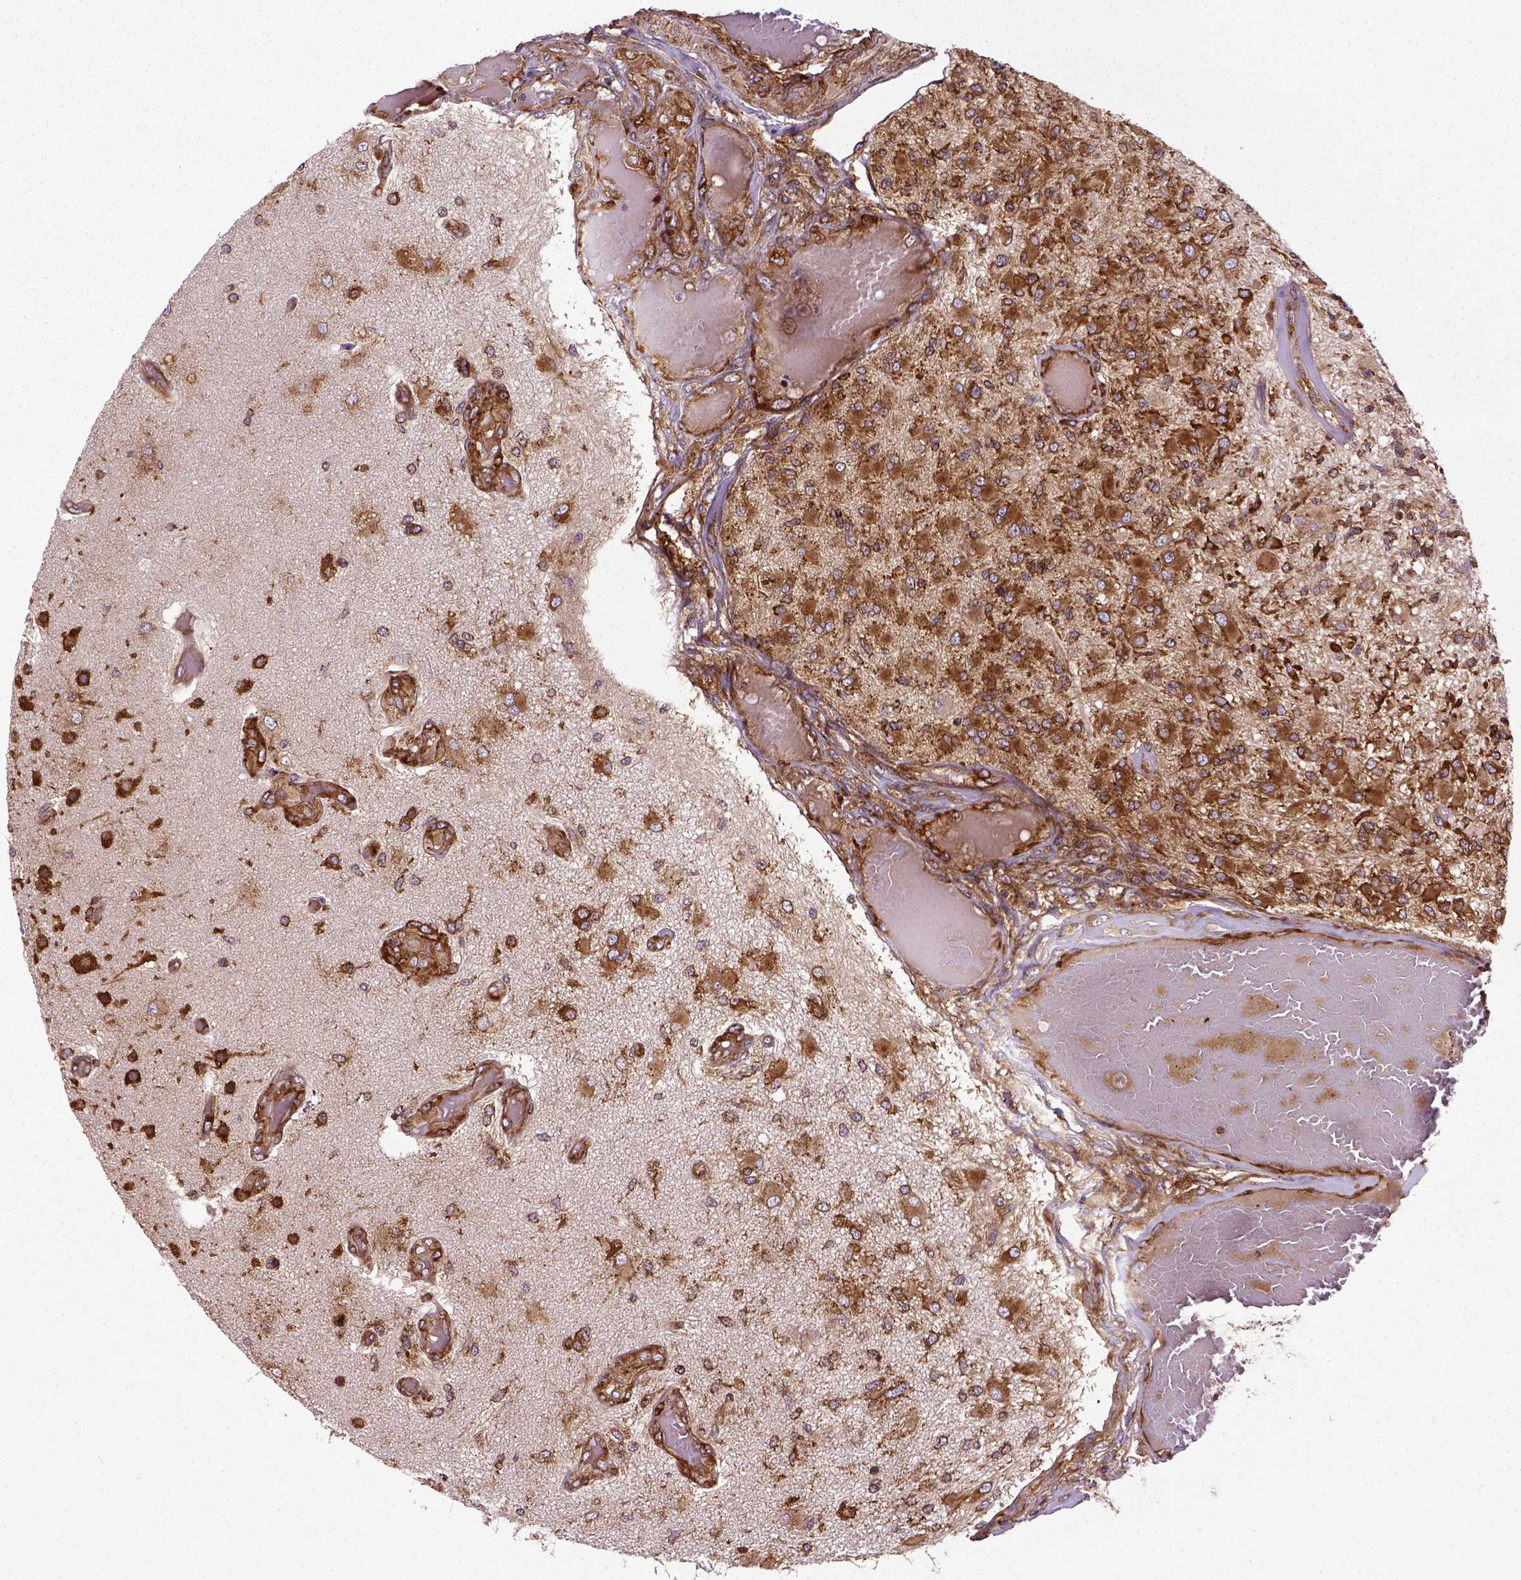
{"staining": {"intensity": "strong", "quantity": ">75%", "location": "cytoplasmic/membranous"}, "tissue": "glioma", "cell_type": "Tumor cells", "image_type": "cancer", "snomed": [{"axis": "morphology", "description": "Glioma, malignant, High grade"}, {"axis": "topography", "description": "Brain"}], "caption": "Immunohistochemical staining of human glioma shows strong cytoplasmic/membranous protein expression in approximately >75% of tumor cells.", "gene": "CAPRIN1", "patient": {"sex": "female", "age": 63}}